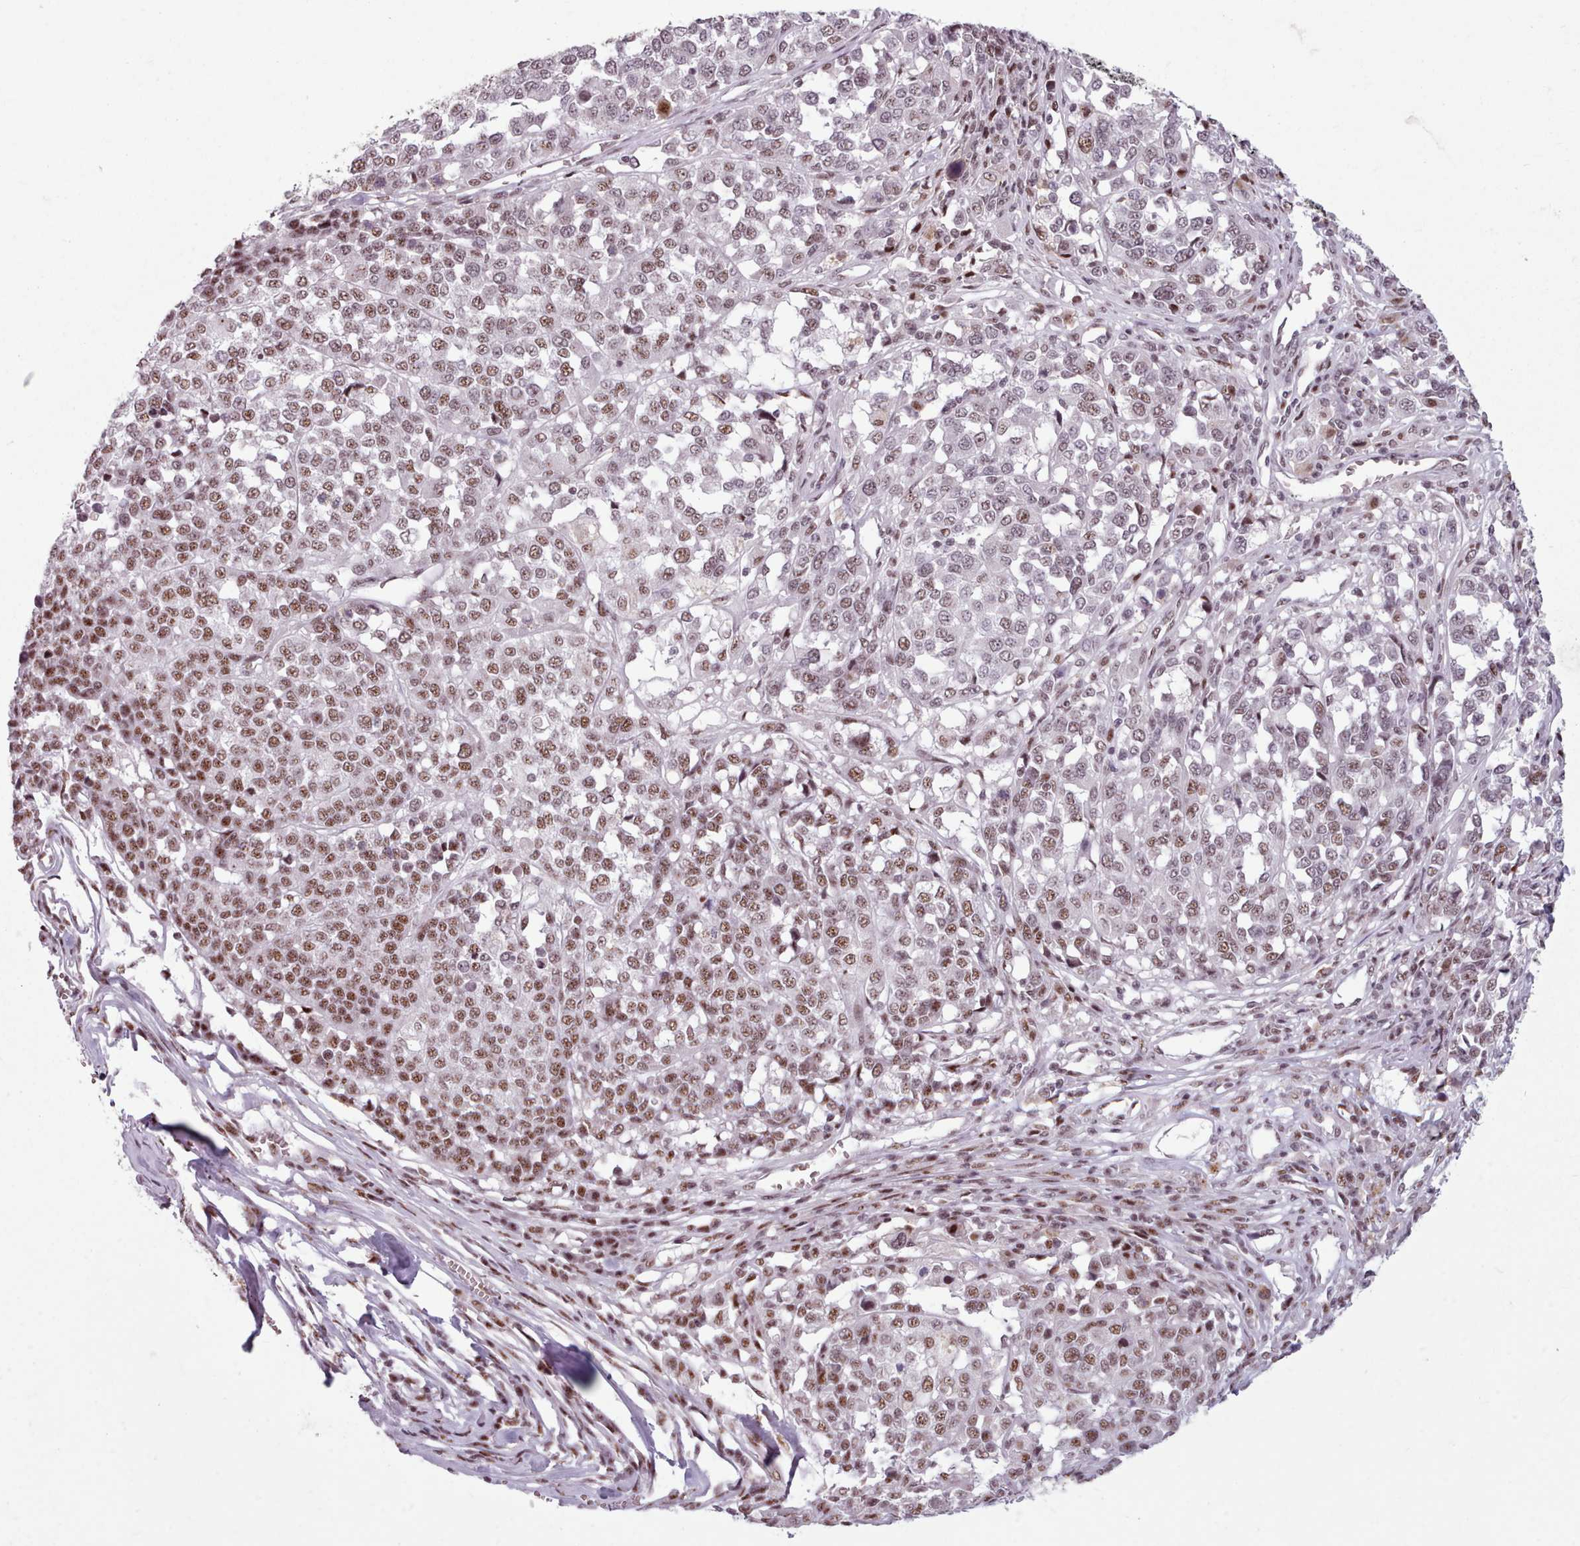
{"staining": {"intensity": "moderate", "quantity": ">75%", "location": "nuclear"}, "tissue": "melanoma", "cell_type": "Tumor cells", "image_type": "cancer", "snomed": [{"axis": "morphology", "description": "Malignant melanoma, Metastatic site"}, {"axis": "topography", "description": "Lymph node"}], "caption": "A histopathology image of human melanoma stained for a protein demonstrates moderate nuclear brown staining in tumor cells. The protein of interest is shown in brown color, while the nuclei are stained blue.", "gene": "SRRM1", "patient": {"sex": "male", "age": 44}}